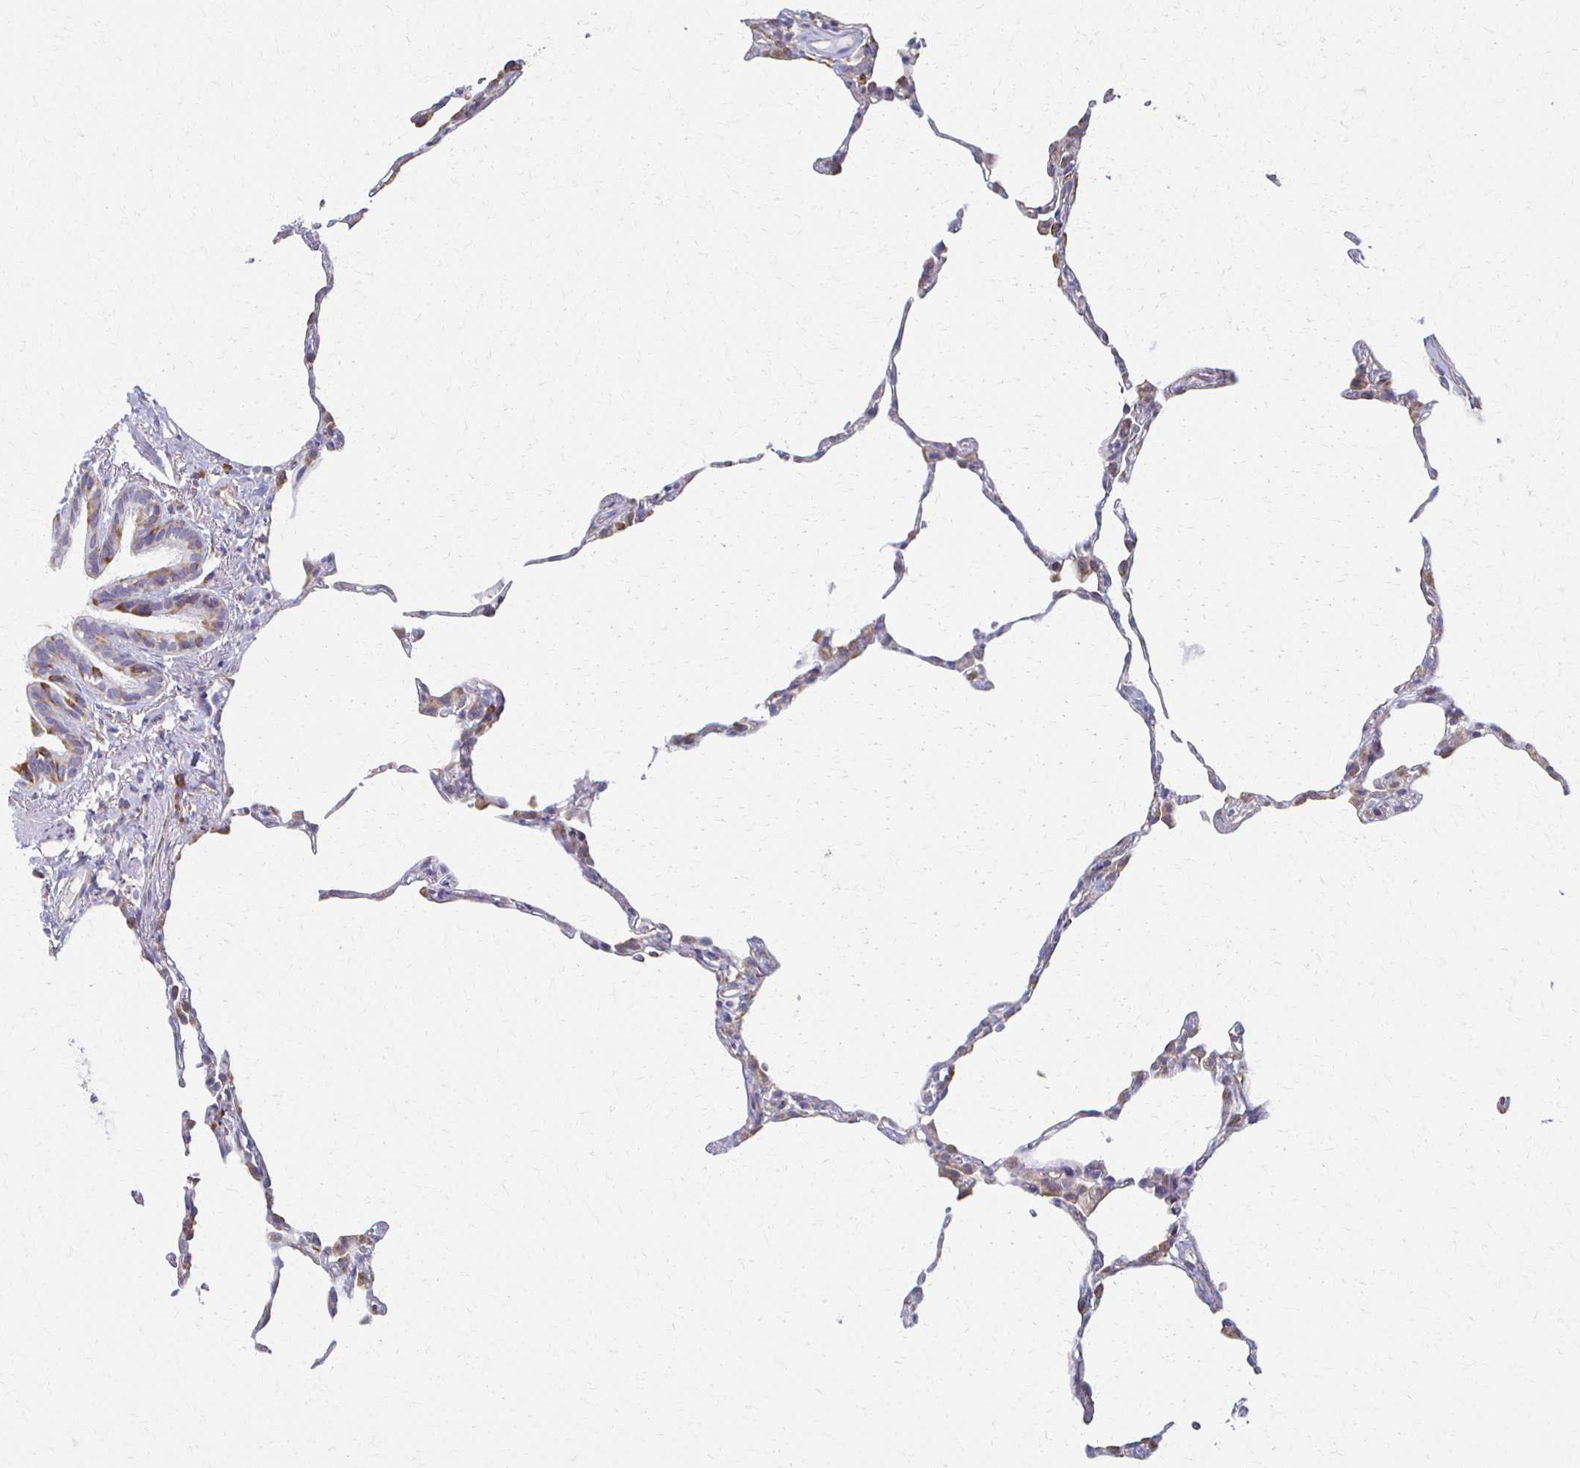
{"staining": {"intensity": "weak", "quantity": "<25%", "location": "cytoplasmic/membranous"}, "tissue": "lung", "cell_type": "Alveolar cells", "image_type": "normal", "snomed": [{"axis": "morphology", "description": "Normal tissue, NOS"}, {"axis": "topography", "description": "Lung"}], "caption": "Immunohistochemistry (IHC) photomicrograph of benign human lung stained for a protein (brown), which displays no staining in alveolar cells.", "gene": "ATP1A3", "patient": {"sex": "female", "age": 57}}